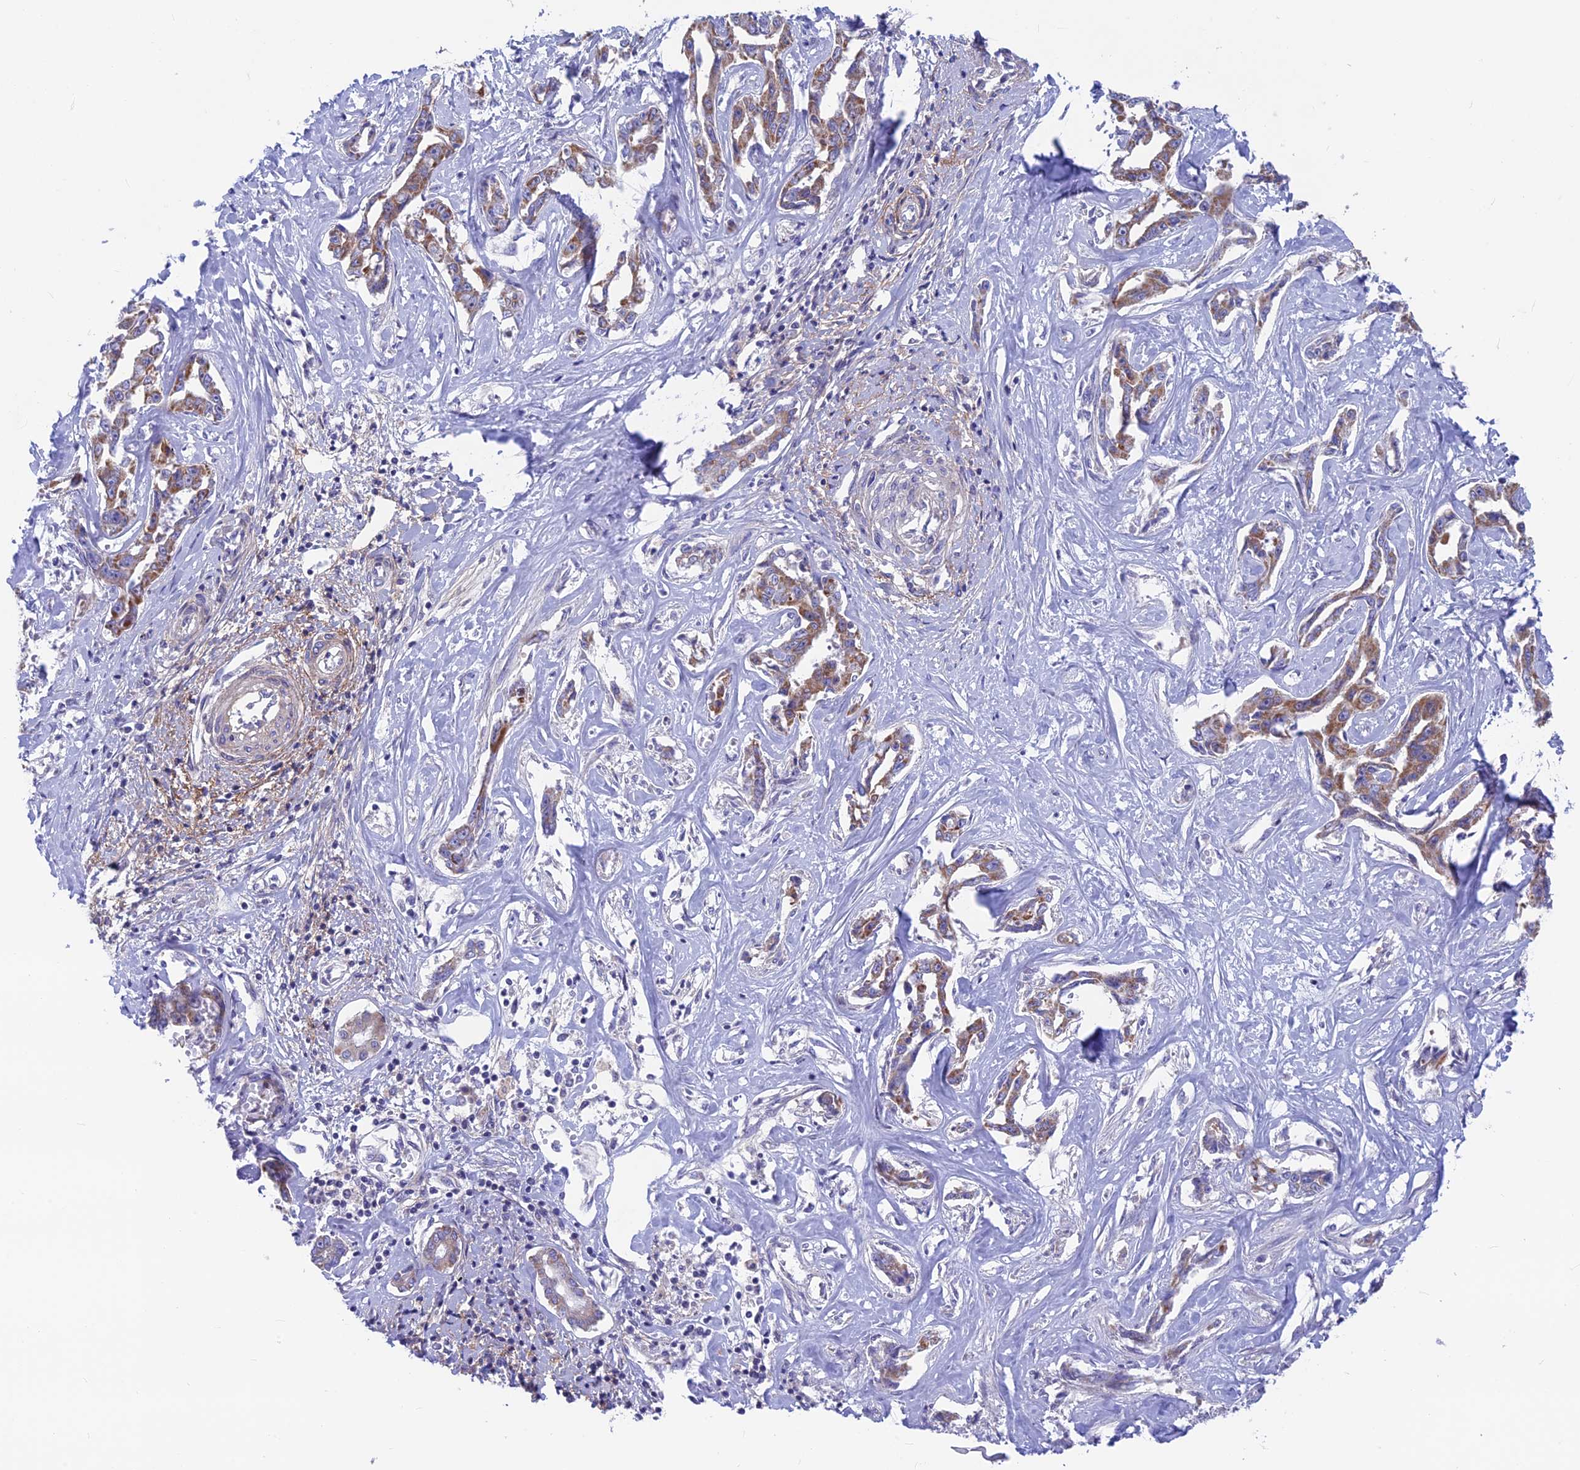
{"staining": {"intensity": "moderate", "quantity": ">75%", "location": "cytoplasmic/membranous"}, "tissue": "liver cancer", "cell_type": "Tumor cells", "image_type": "cancer", "snomed": [{"axis": "morphology", "description": "Cholangiocarcinoma"}, {"axis": "topography", "description": "Liver"}], "caption": "Cholangiocarcinoma (liver) stained for a protein (brown) demonstrates moderate cytoplasmic/membranous positive staining in approximately >75% of tumor cells.", "gene": "PLAC9", "patient": {"sex": "male", "age": 59}}